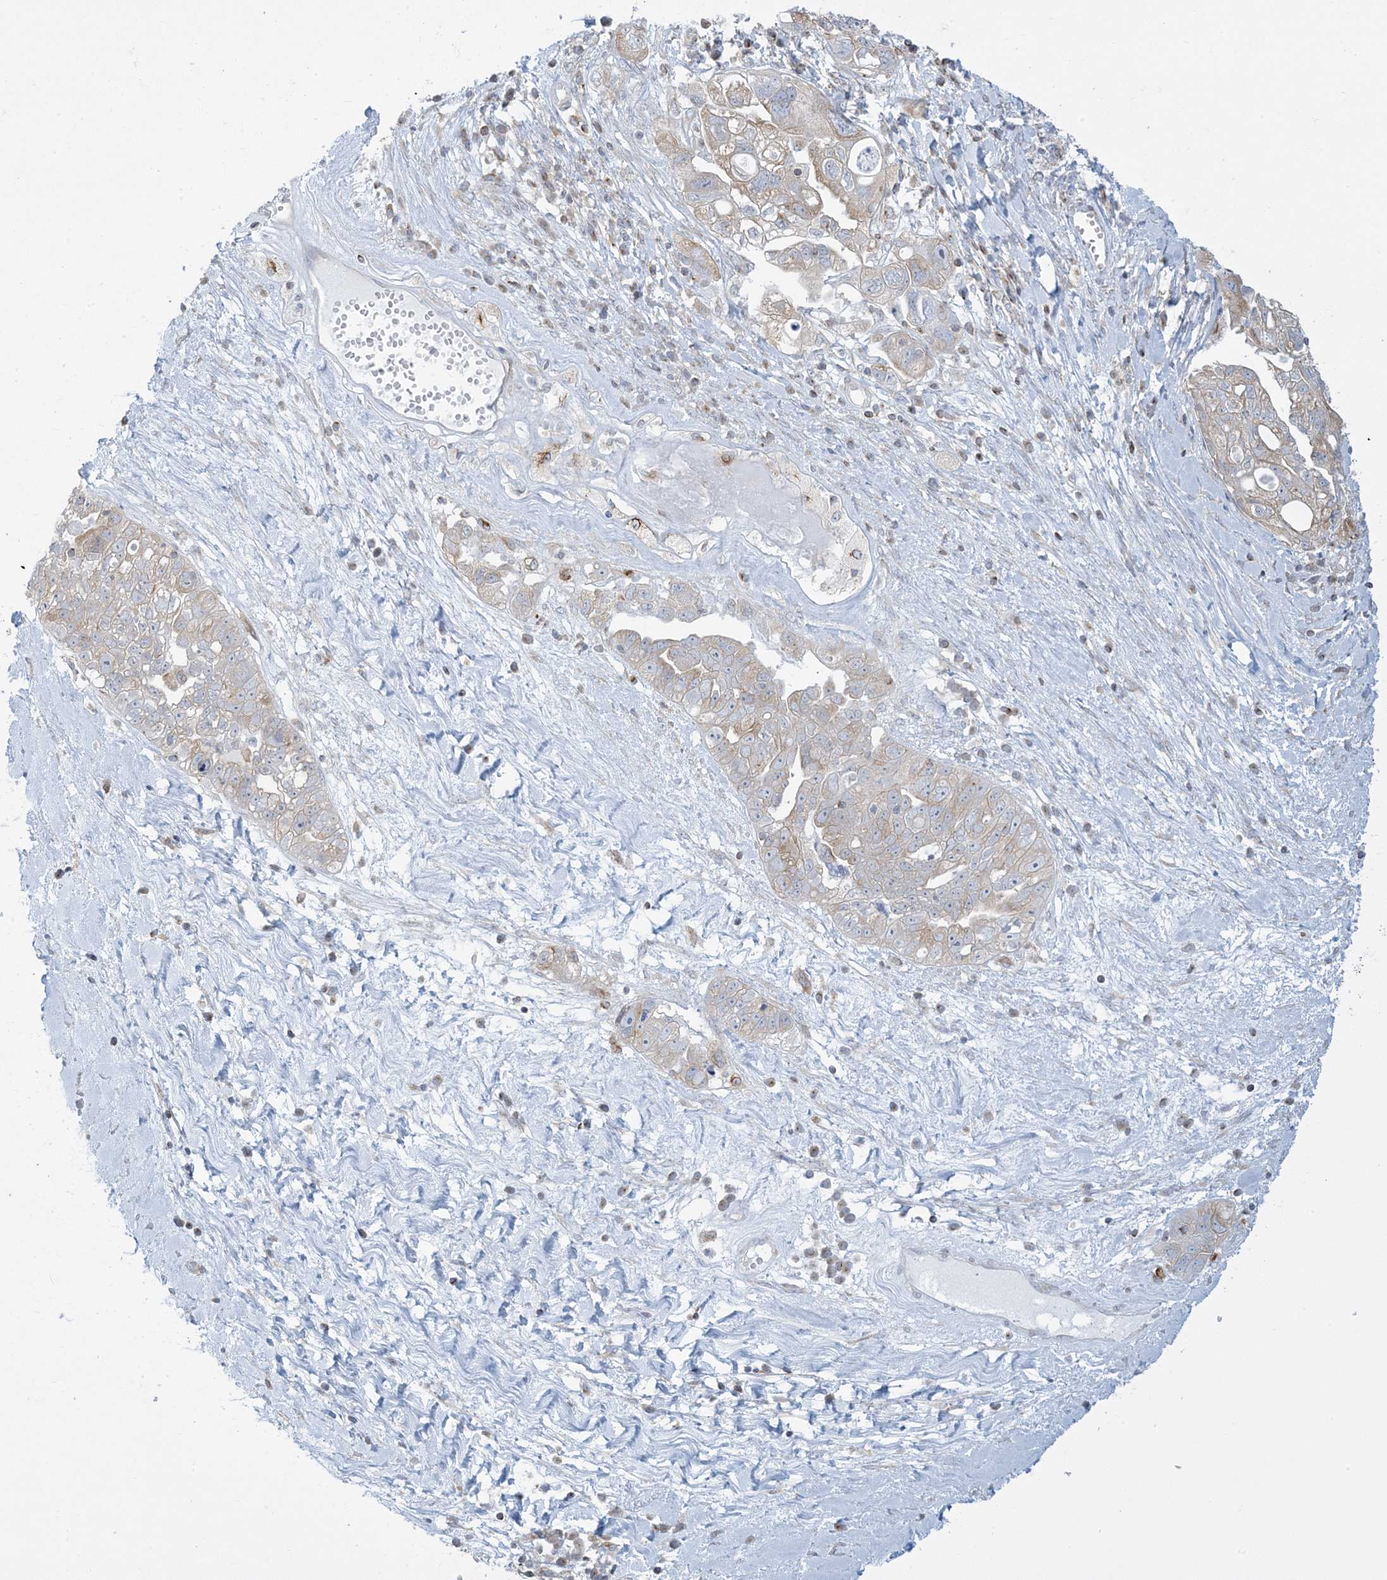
{"staining": {"intensity": "weak", "quantity": "25%-75%", "location": "cytoplasmic/membranous"}, "tissue": "ovarian cancer", "cell_type": "Tumor cells", "image_type": "cancer", "snomed": [{"axis": "morphology", "description": "Carcinoma, NOS"}, {"axis": "morphology", "description": "Cystadenocarcinoma, serous, NOS"}, {"axis": "topography", "description": "Ovary"}], "caption": "An image showing weak cytoplasmic/membranous positivity in approximately 25%-75% of tumor cells in ovarian cancer, as visualized by brown immunohistochemical staining.", "gene": "SLAMF9", "patient": {"sex": "female", "age": 69}}